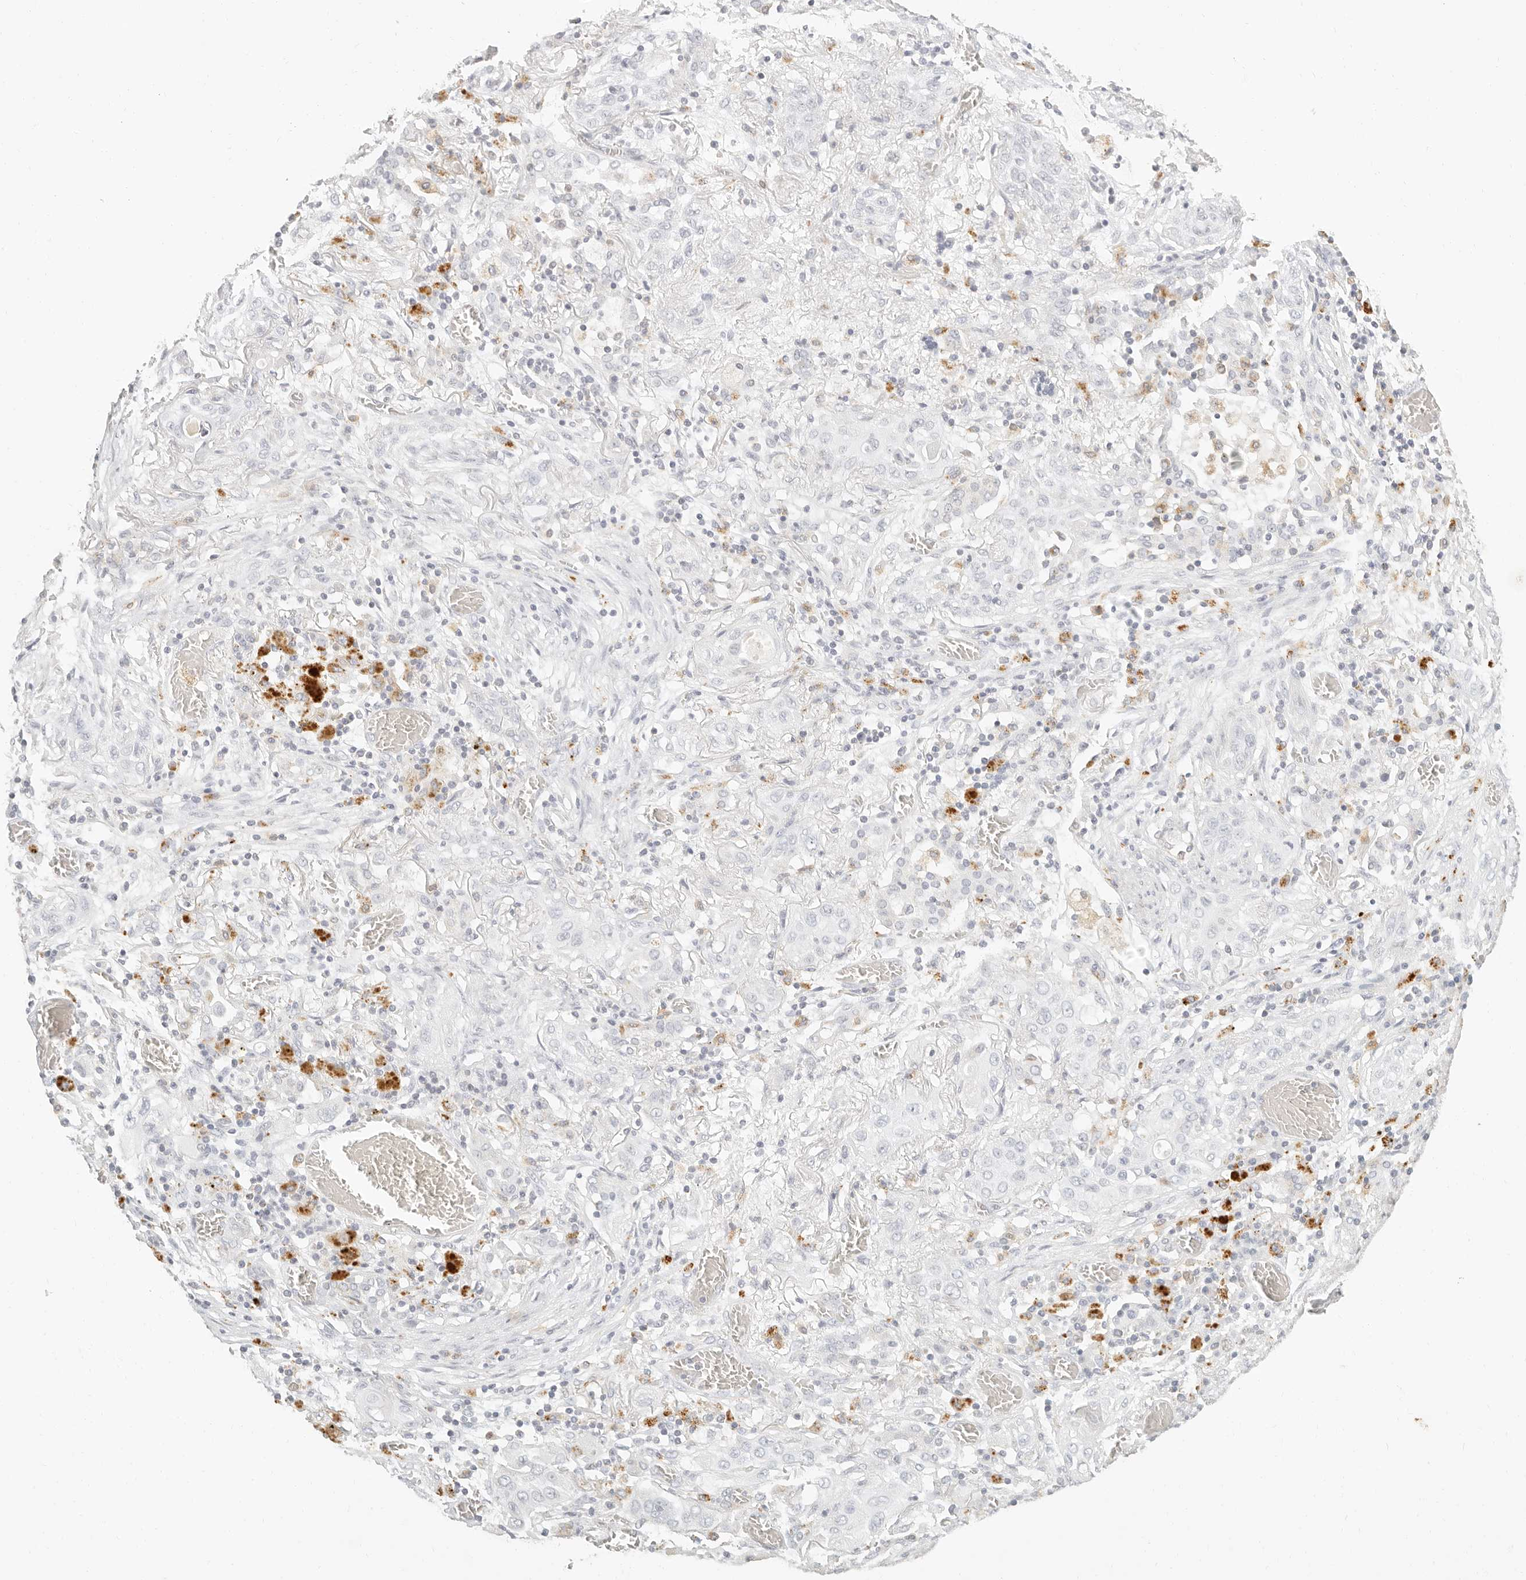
{"staining": {"intensity": "negative", "quantity": "none", "location": "none"}, "tissue": "lung cancer", "cell_type": "Tumor cells", "image_type": "cancer", "snomed": [{"axis": "morphology", "description": "Squamous cell carcinoma, NOS"}, {"axis": "topography", "description": "Lung"}], "caption": "DAB immunohistochemical staining of human lung cancer (squamous cell carcinoma) demonstrates no significant staining in tumor cells.", "gene": "RNASET2", "patient": {"sex": "female", "age": 47}}